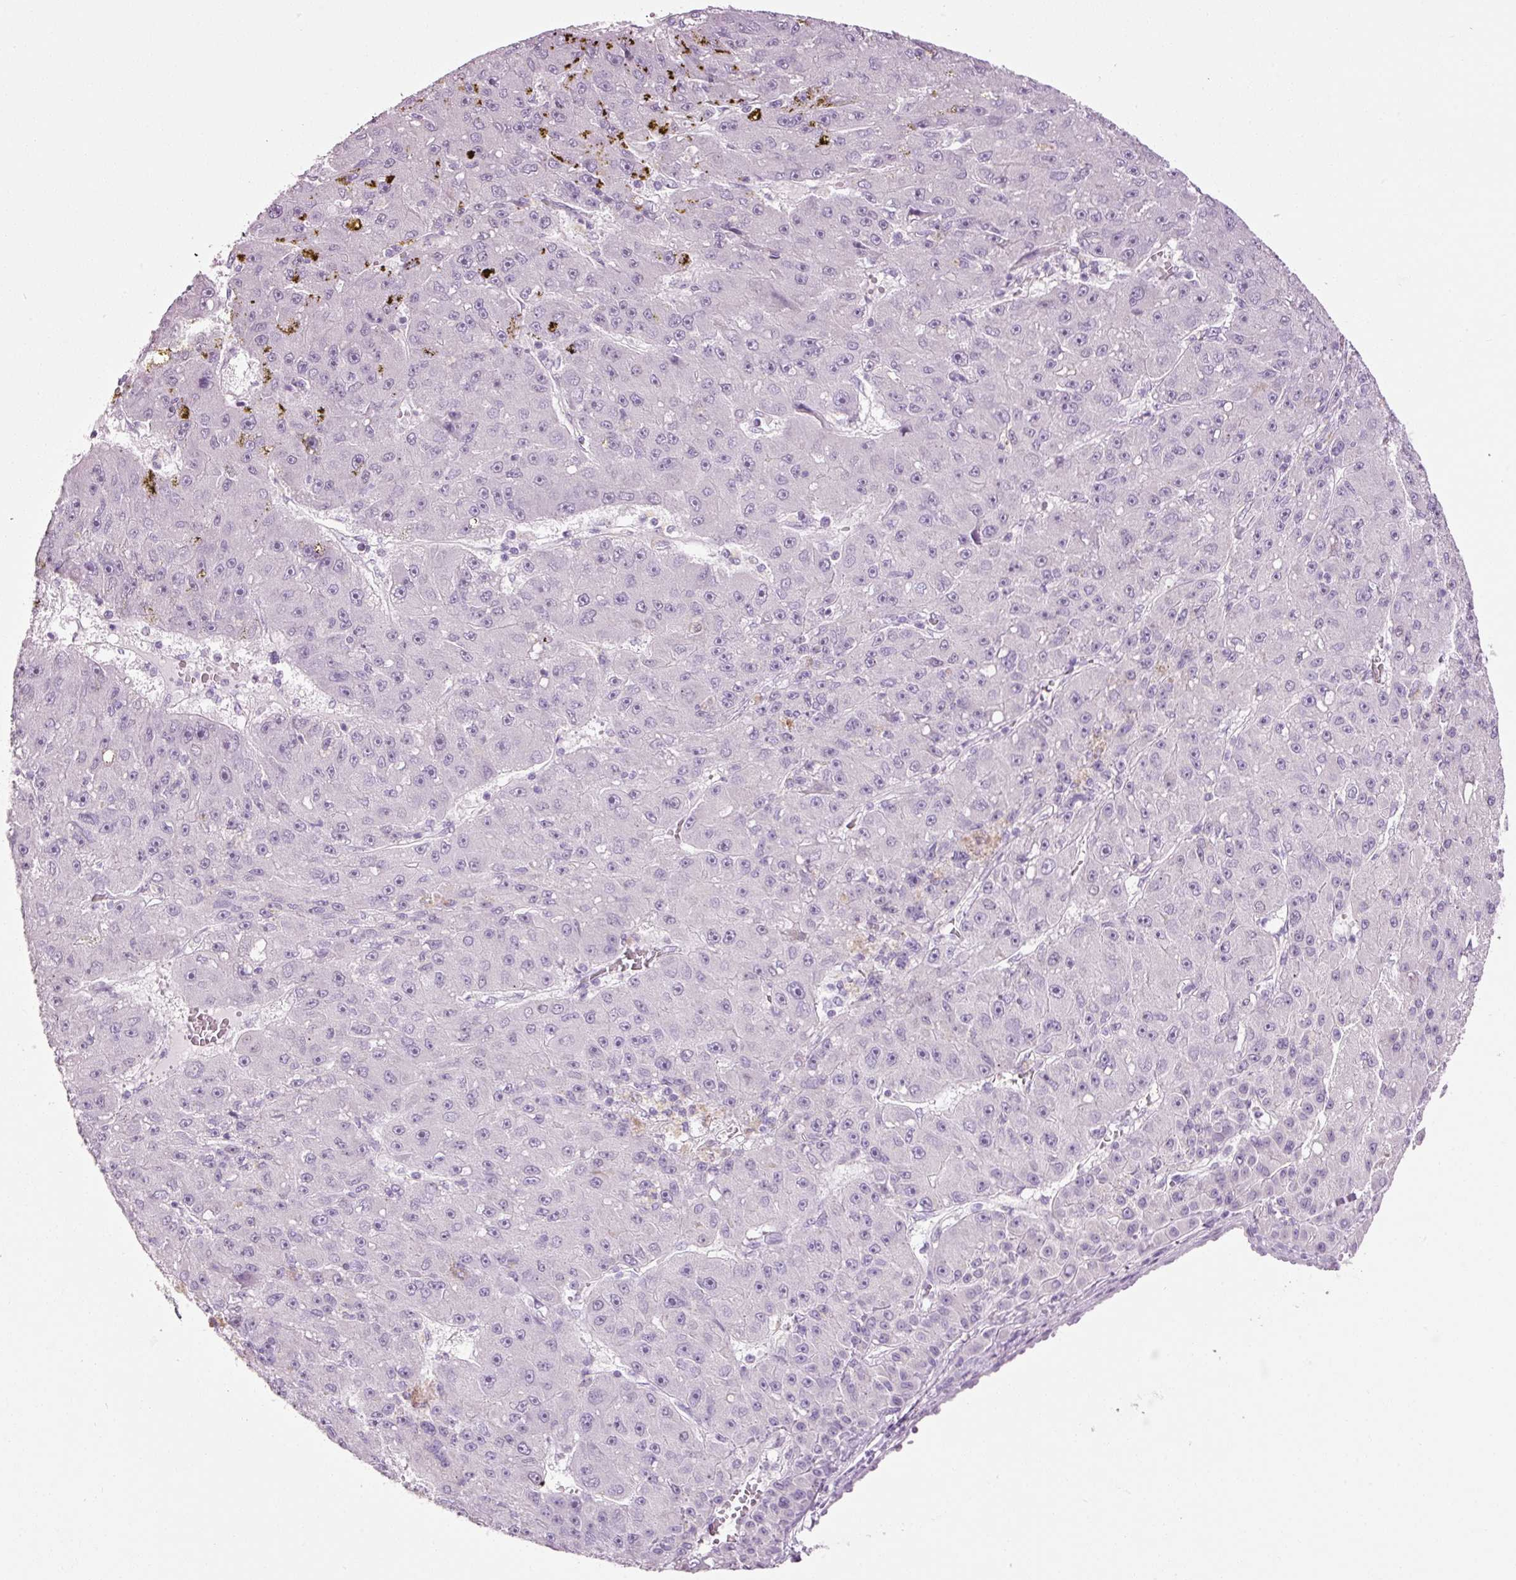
{"staining": {"intensity": "negative", "quantity": "none", "location": "none"}, "tissue": "liver cancer", "cell_type": "Tumor cells", "image_type": "cancer", "snomed": [{"axis": "morphology", "description": "Carcinoma, Hepatocellular, NOS"}, {"axis": "topography", "description": "Liver"}], "caption": "Tumor cells show no significant staining in liver cancer.", "gene": "ANKRD20A1", "patient": {"sex": "male", "age": 67}}